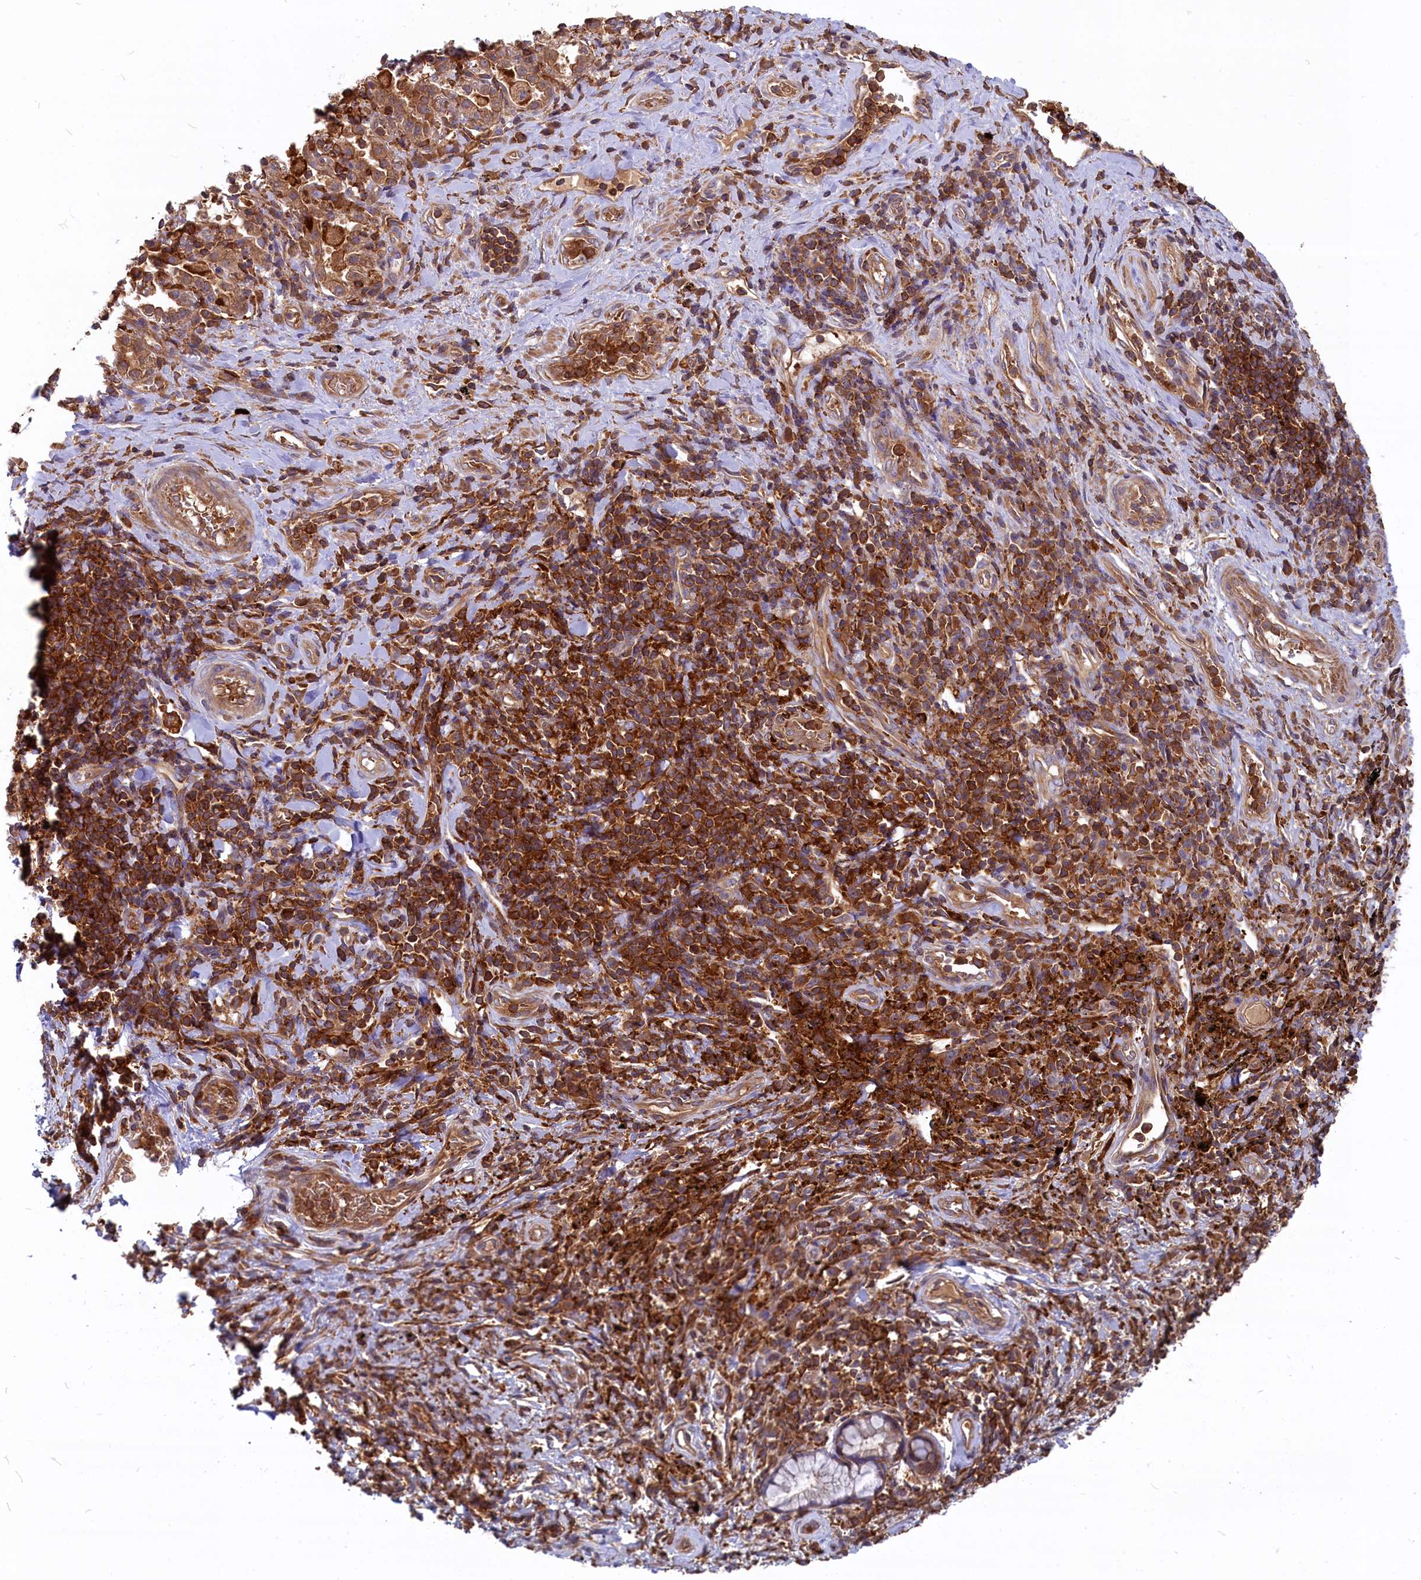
{"staining": {"intensity": "negative", "quantity": "none", "location": "none"}, "tissue": "adipose tissue", "cell_type": "Adipocytes", "image_type": "normal", "snomed": [{"axis": "morphology", "description": "Normal tissue, NOS"}, {"axis": "morphology", "description": "Squamous cell carcinoma, NOS"}, {"axis": "topography", "description": "Bronchus"}, {"axis": "topography", "description": "Lung"}], "caption": "High magnification brightfield microscopy of benign adipose tissue stained with DAB (3,3'-diaminobenzidine) (brown) and counterstained with hematoxylin (blue): adipocytes show no significant expression.", "gene": "MYO9B", "patient": {"sex": "male", "age": 64}}